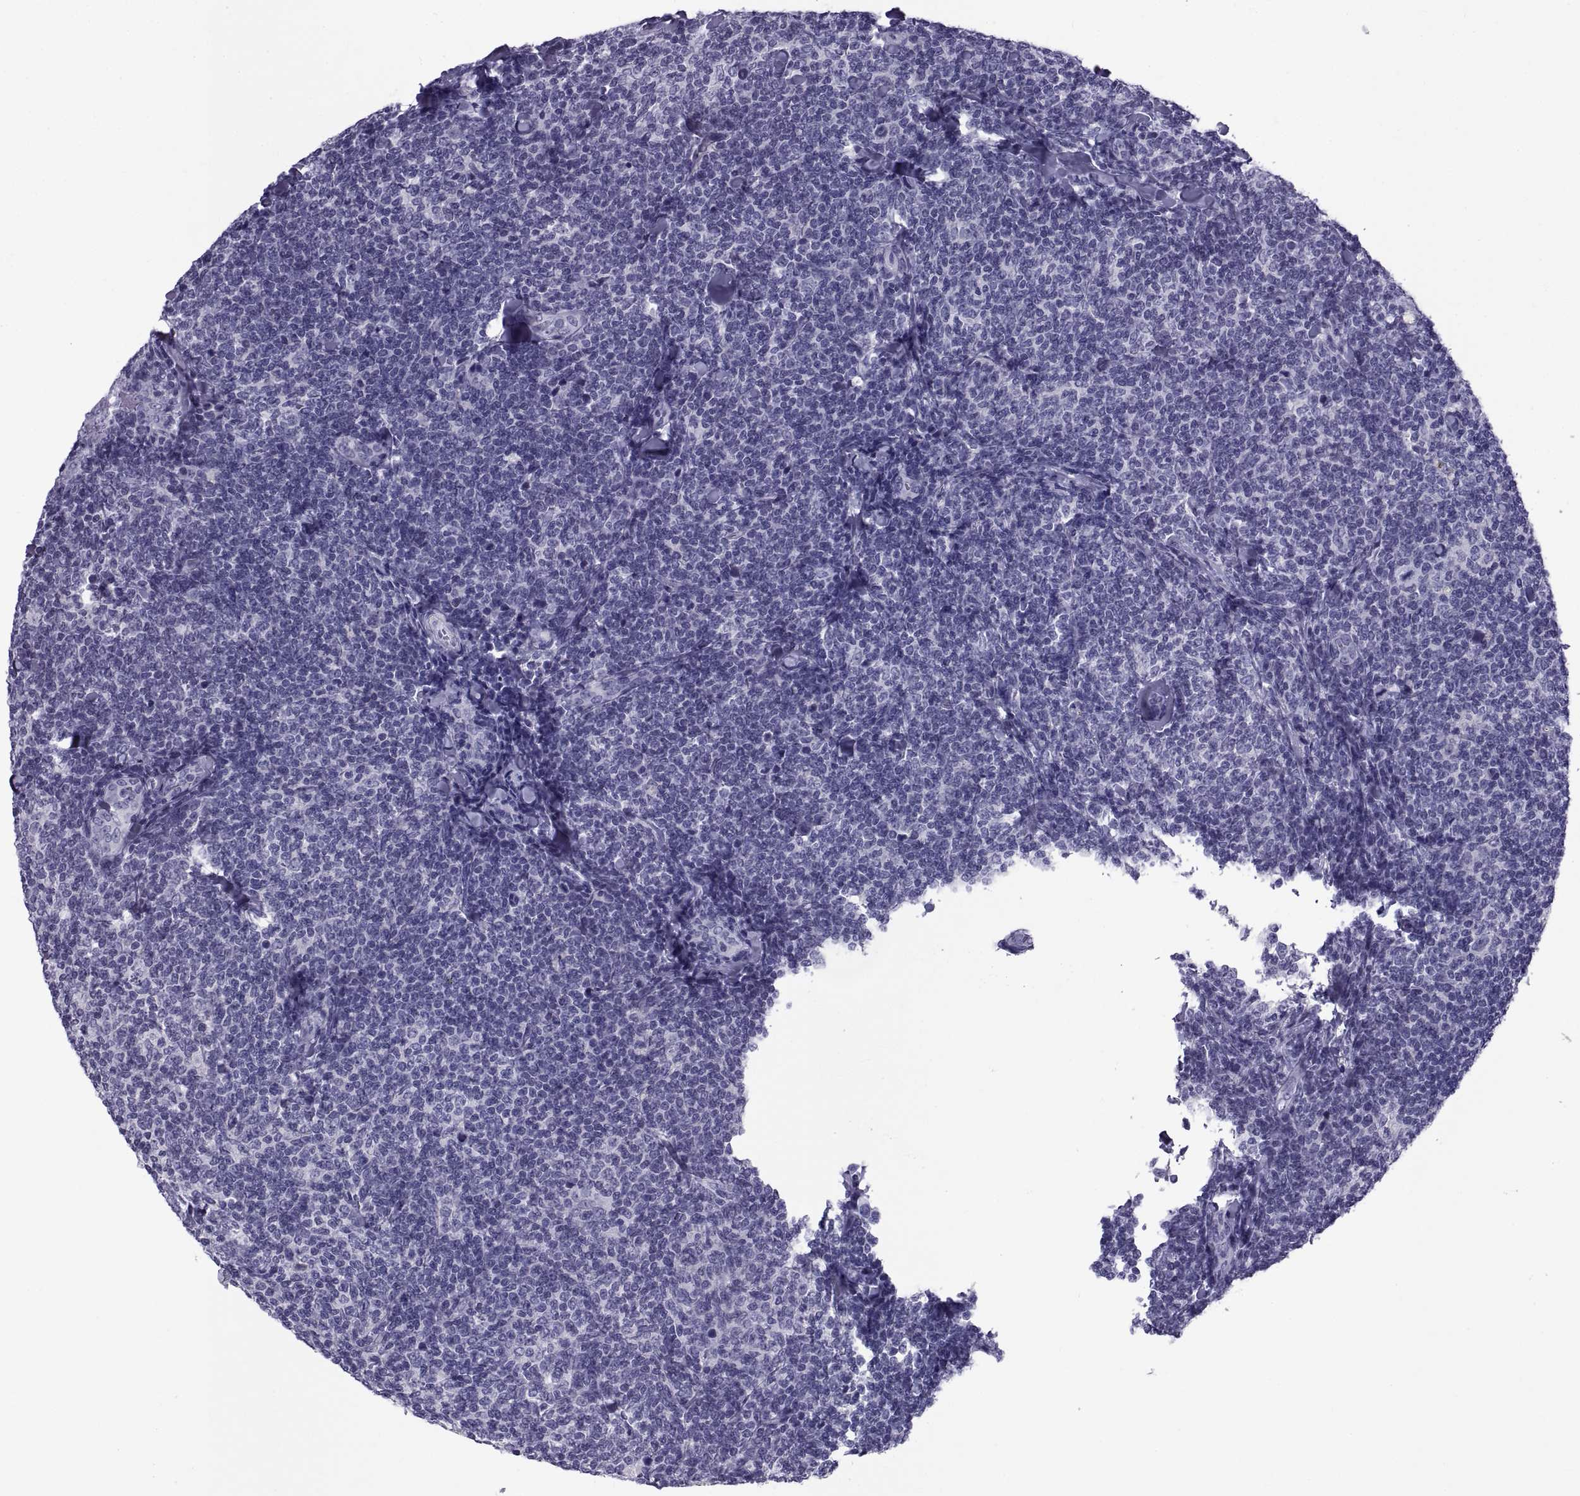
{"staining": {"intensity": "negative", "quantity": "none", "location": "none"}, "tissue": "lymphoma", "cell_type": "Tumor cells", "image_type": "cancer", "snomed": [{"axis": "morphology", "description": "Malignant lymphoma, non-Hodgkin's type, Low grade"}, {"axis": "topography", "description": "Lymph node"}], "caption": "A micrograph of human low-grade malignant lymphoma, non-Hodgkin's type is negative for staining in tumor cells. (IHC, brightfield microscopy, high magnification).", "gene": "NPTX2", "patient": {"sex": "female", "age": 56}}